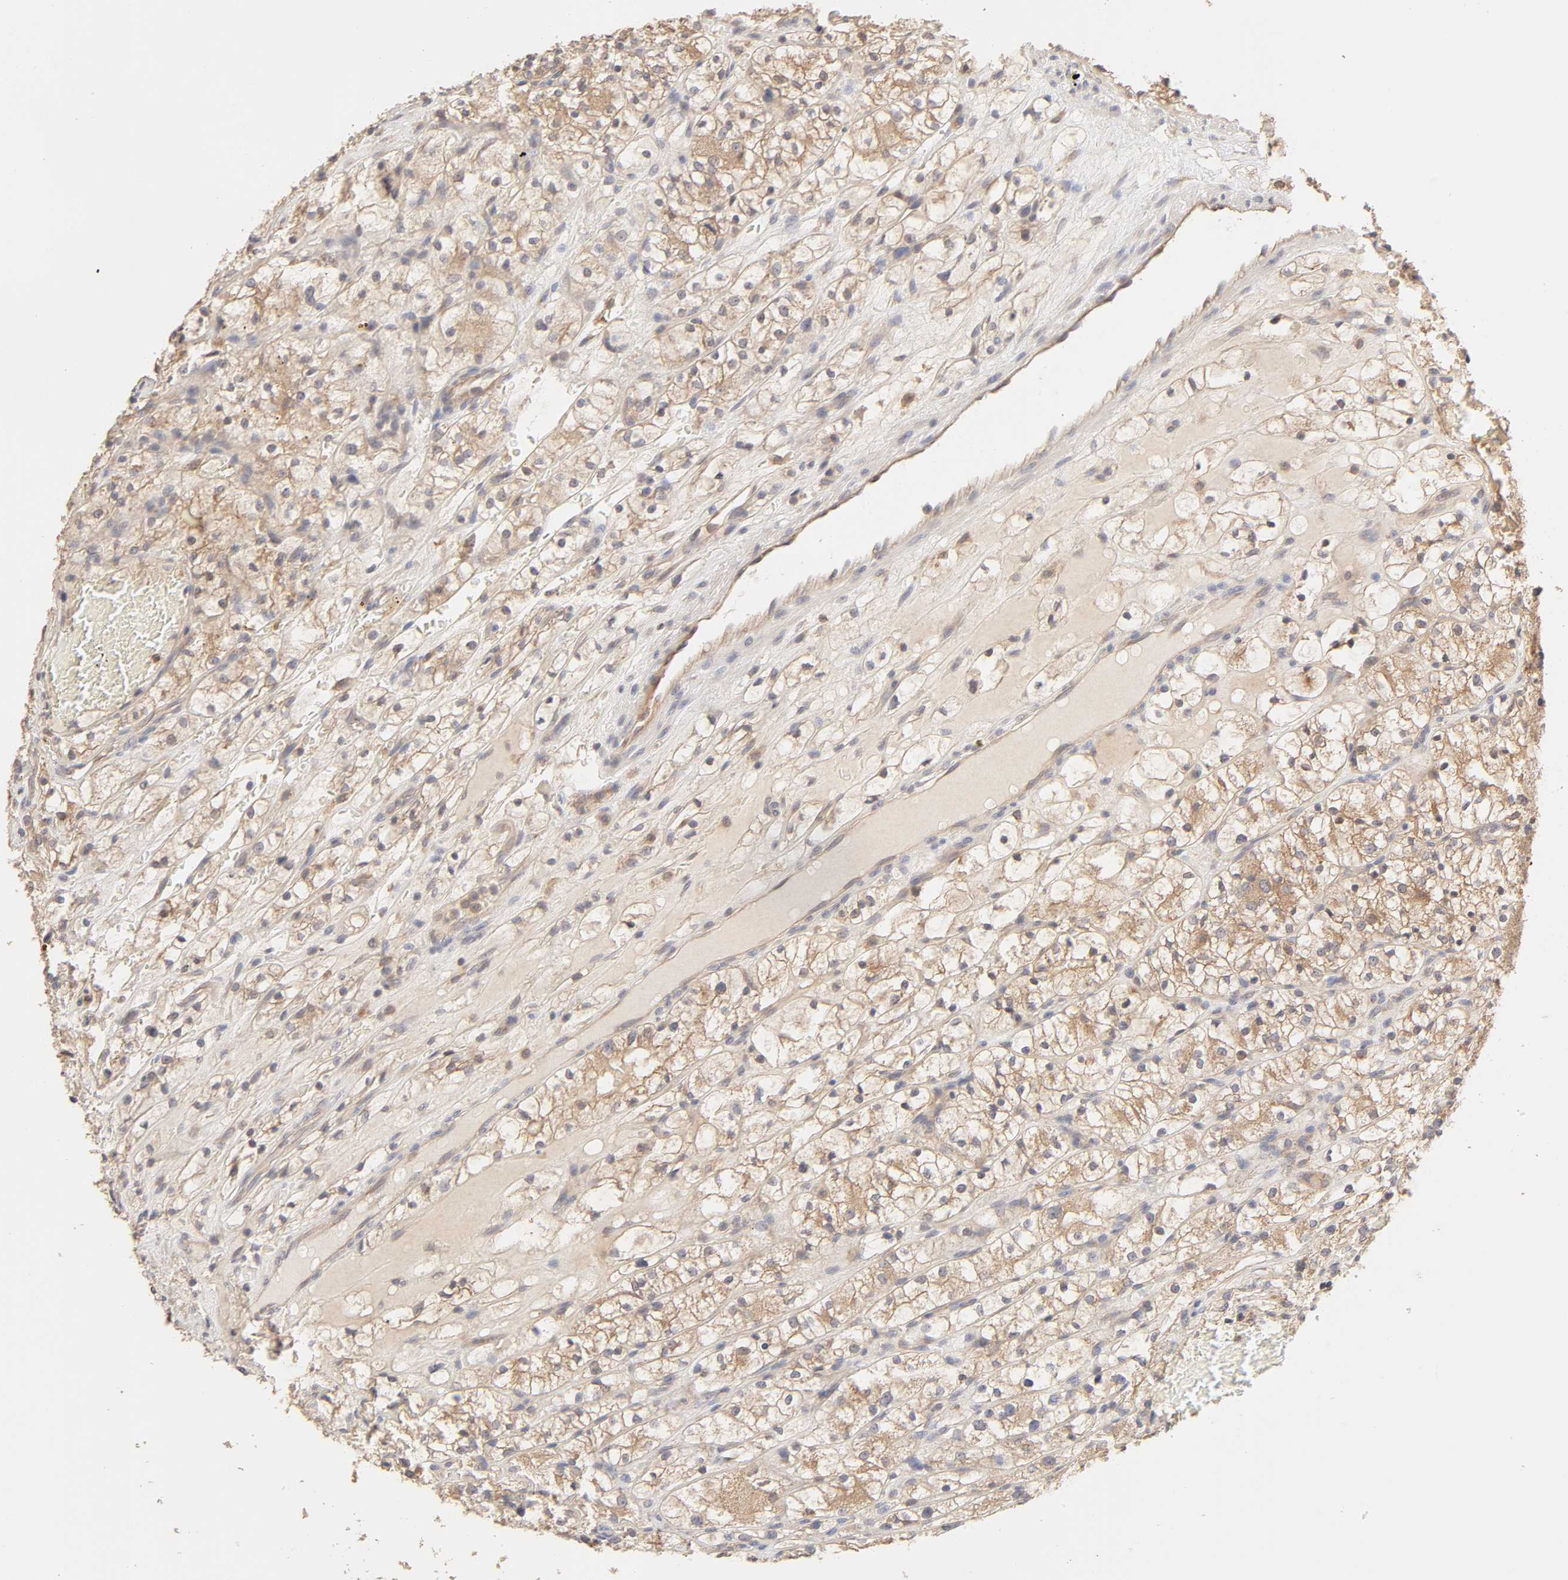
{"staining": {"intensity": "weak", "quantity": "25%-75%", "location": "cytoplasmic/membranous"}, "tissue": "renal cancer", "cell_type": "Tumor cells", "image_type": "cancer", "snomed": [{"axis": "morphology", "description": "Adenocarcinoma, NOS"}, {"axis": "topography", "description": "Kidney"}], "caption": "Immunohistochemical staining of renal adenocarcinoma shows low levels of weak cytoplasmic/membranous protein expression in approximately 25%-75% of tumor cells.", "gene": "AP1G2", "patient": {"sex": "female", "age": 60}}